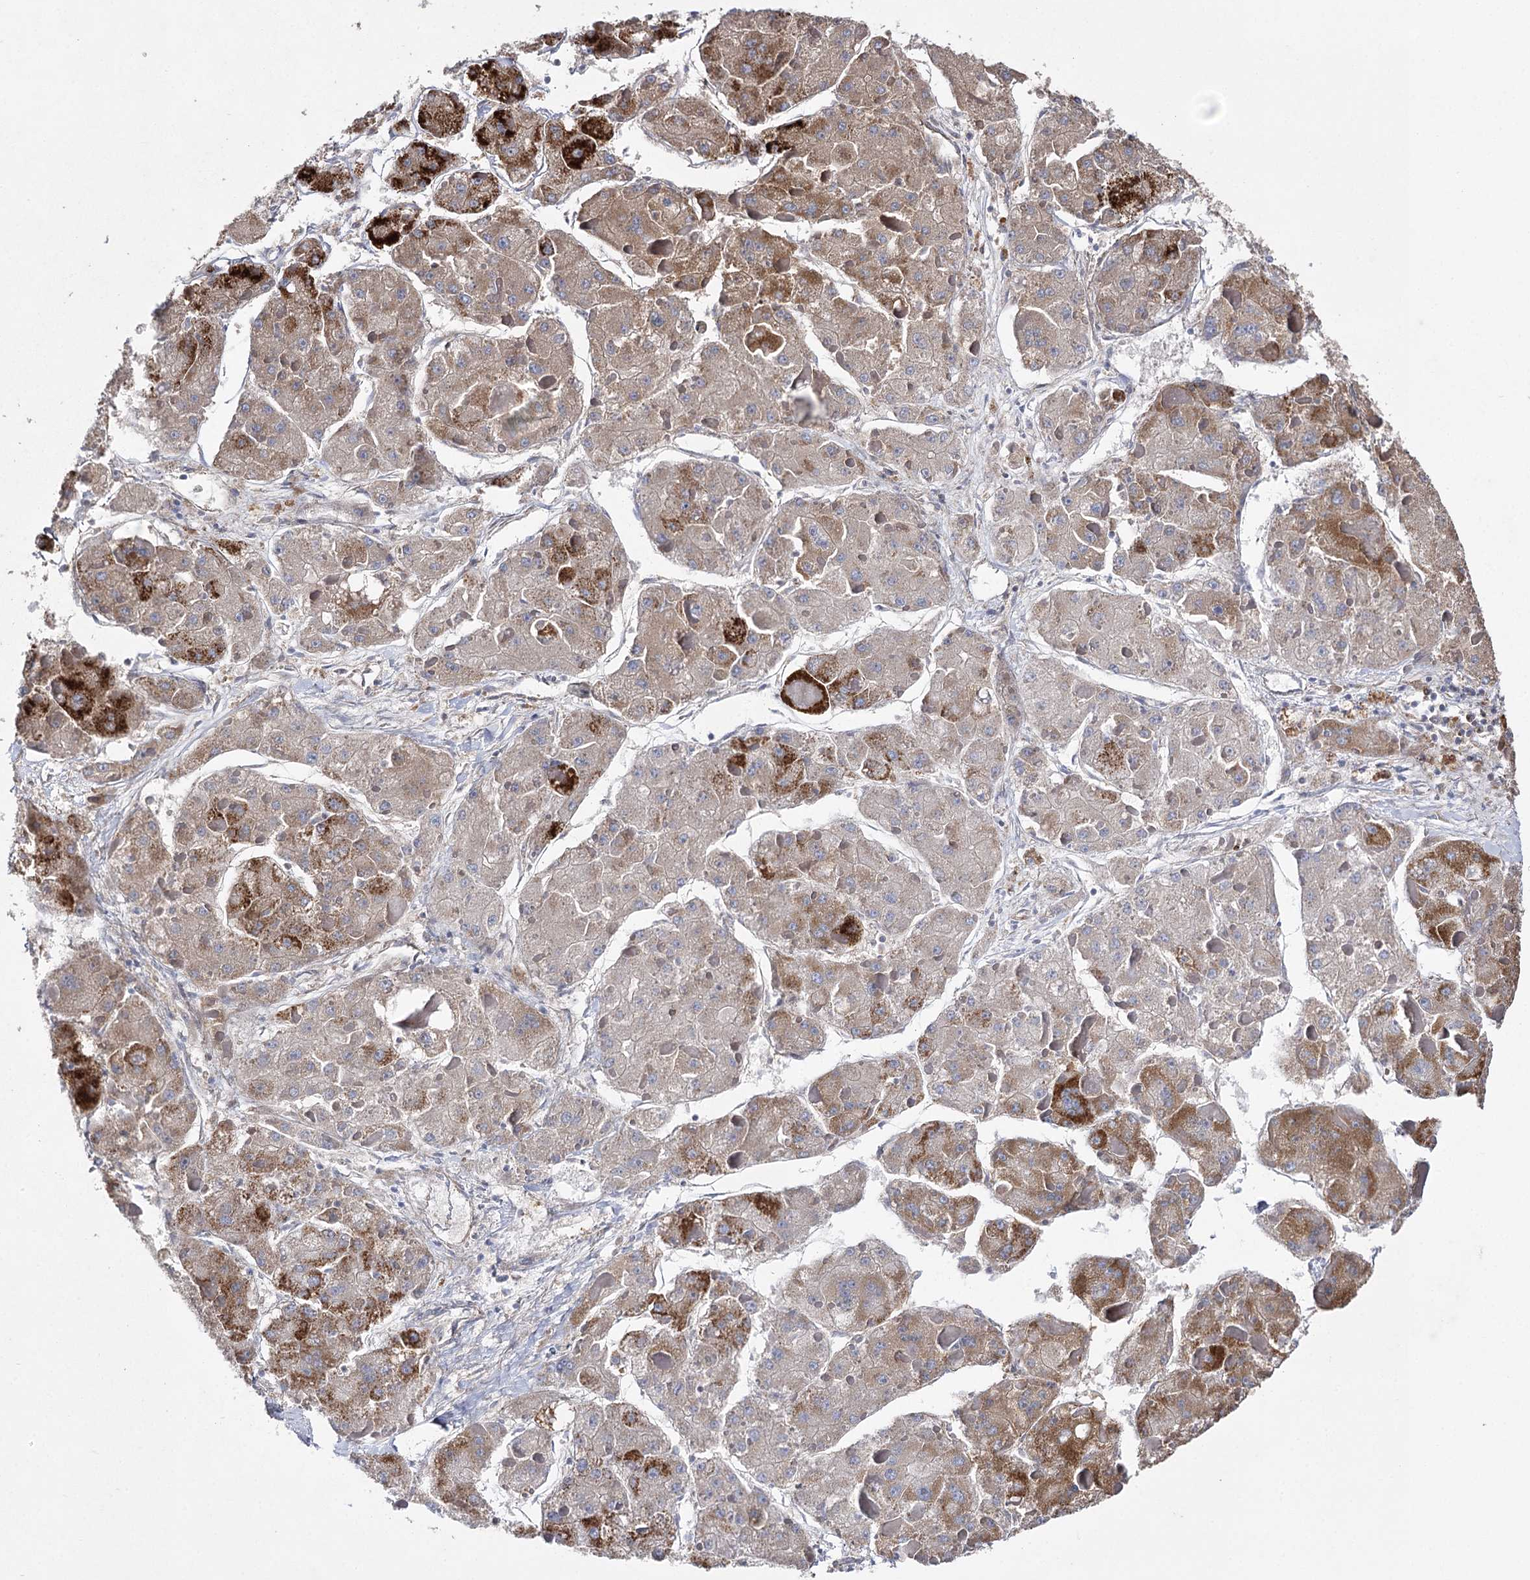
{"staining": {"intensity": "strong", "quantity": "25%-75%", "location": "cytoplasmic/membranous"}, "tissue": "liver cancer", "cell_type": "Tumor cells", "image_type": "cancer", "snomed": [{"axis": "morphology", "description": "Carcinoma, Hepatocellular, NOS"}, {"axis": "topography", "description": "Liver"}], "caption": "Immunohistochemical staining of human liver hepatocellular carcinoma reveals high levels of strong cytoplasmic/membranous positivity in about 25%-75% of tumor cells. The staining was performed using DAB, with brown indicating positive protein expression. Nuclei are stained blue with hematoxylin.", "gene": "COX15", "patient": {"sex": "female", "age": 73}}